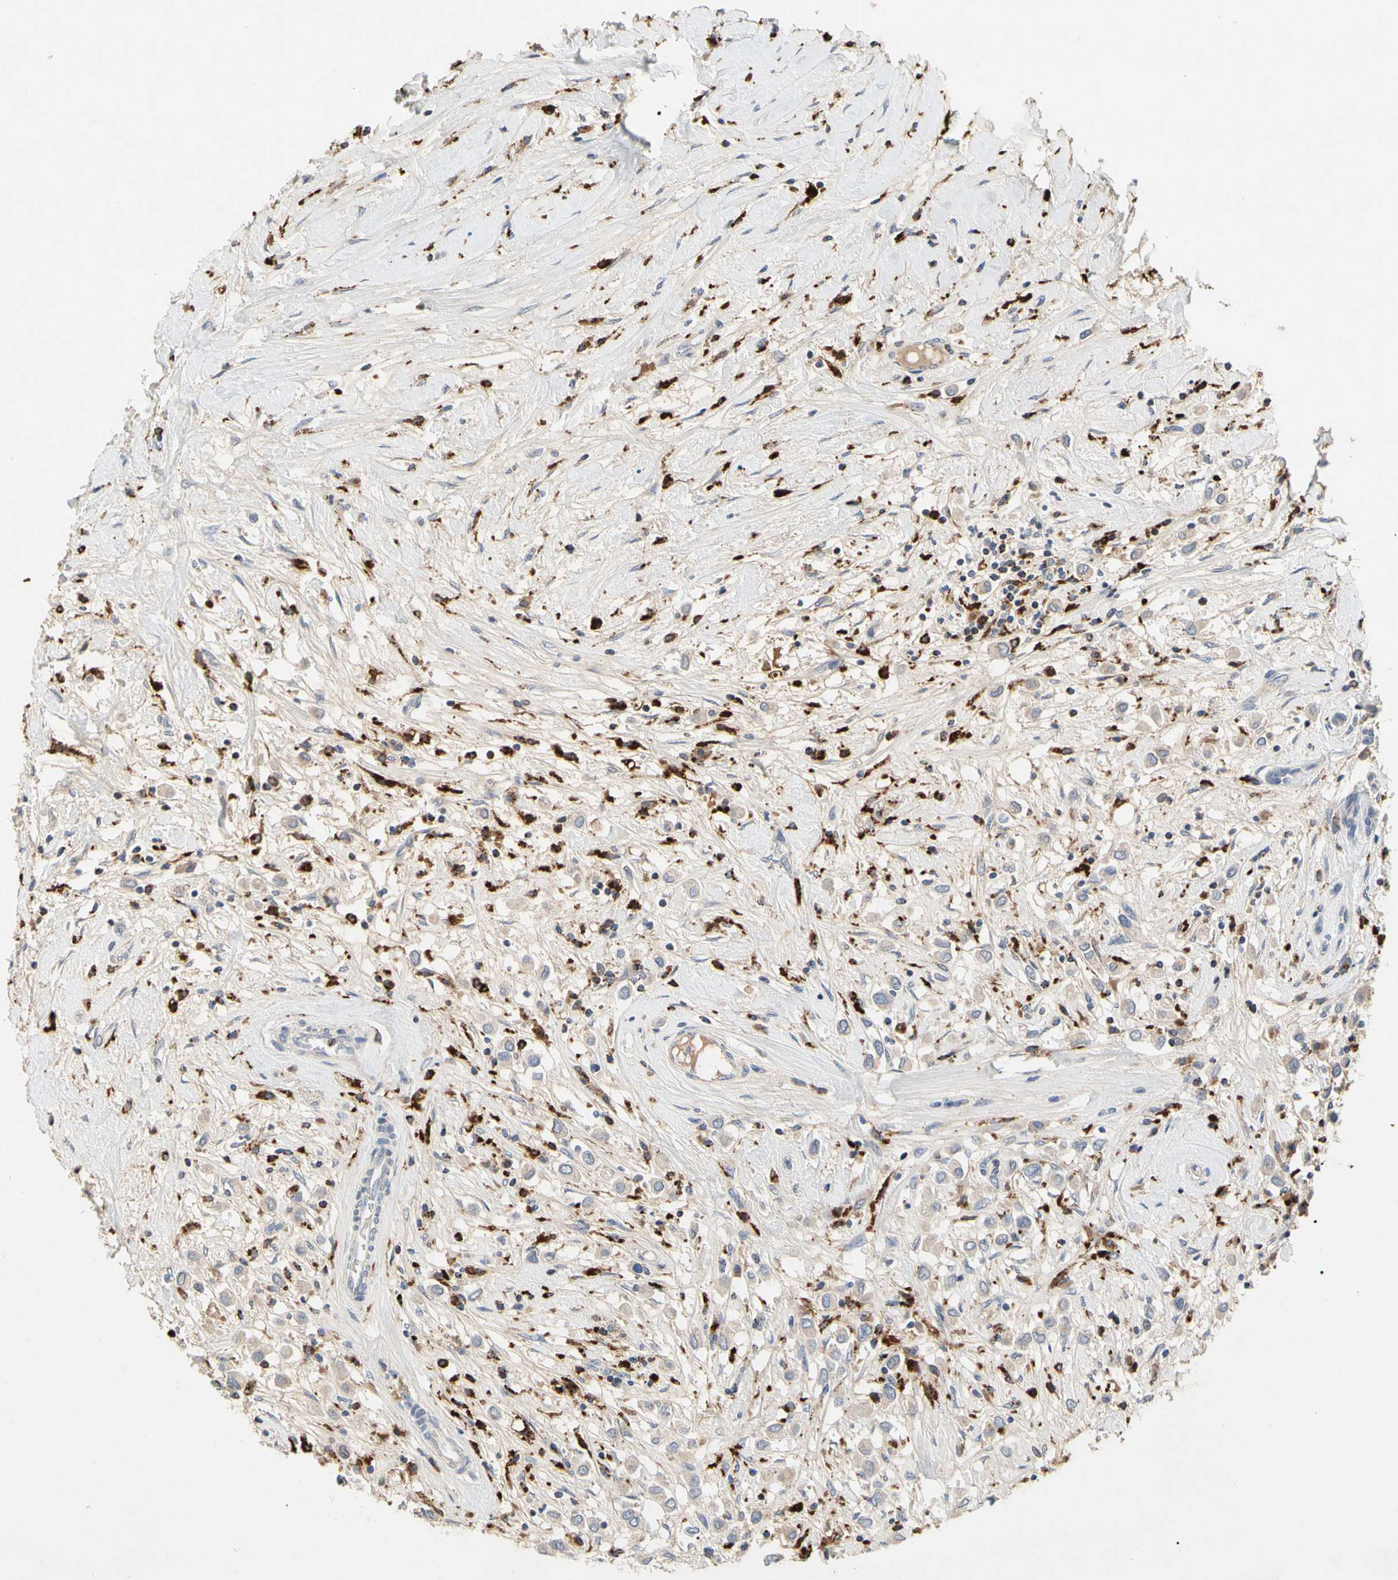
{"staining": {"intensity": "weak", "quantity": "<25%", "location": "cytoplasmic/membranous"}, "tissue": "breast cancer", "cell_type": "Tumor cells", "image_type": "cancer", "snomed": [{"axis": "morphology", "description": "Duct carcinoma"}, {"axis": "topography", "description": "Breast"}], "caption": "Breast cancer (intraductal carcinoma) was stained to show a protein in brown. There is no significant expression in tumor cells.", "gene": "ADA2", "patient": {"sex": "female", "age": 61}}